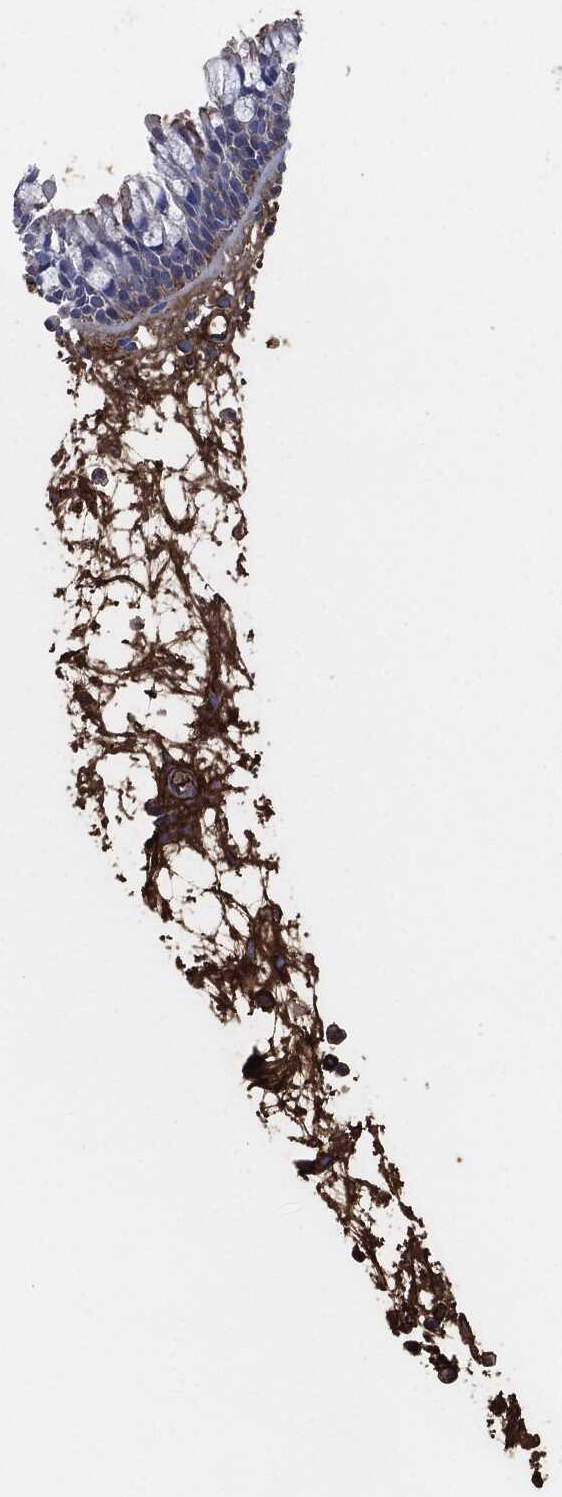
{"staining": {"intensity": "moderate", "quantity": "<25%", "location": "cytoplasmic/membranous"}, "tissue": "nasopharynx", "cell_type": "Respiratory epithelial cells", "image_type": "normal", "snomed": [{"axis": "morphology", "description": "Normal tissue, NOS"}, {"axis": "topography", "description": "Nasopharynx"}], "caption": "Immunohistochemical staining of normal nasopharynx displays <25% levels of moderate cytoplasmic/membranous protein expression in about <25% of respiratory epithelial cells.", "gene": "APOB", "patient": {"sex": "male", "age": 58}}